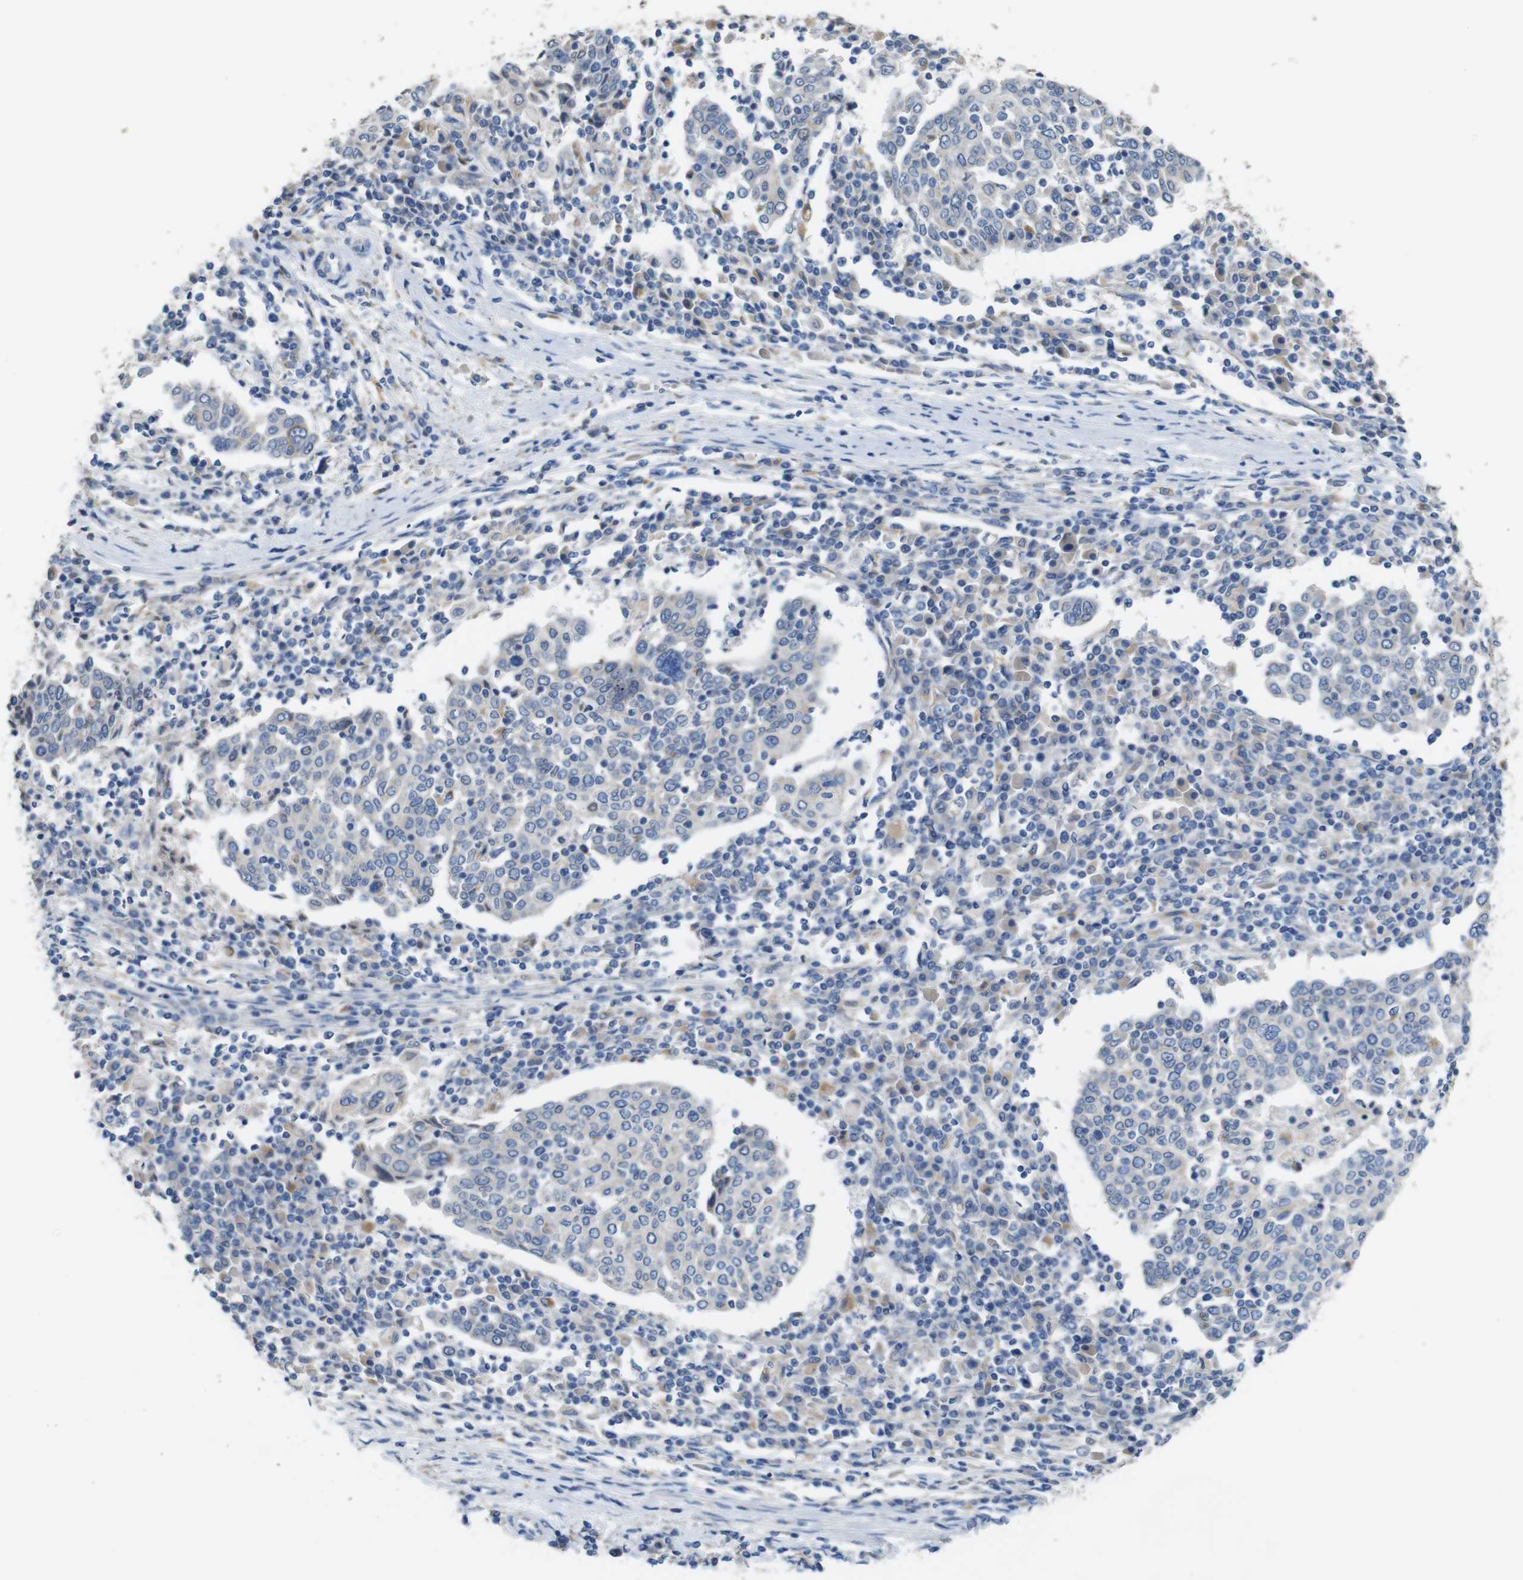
{"staining": {"intensity": "negative", "quantity": "none", "location": "none"}, "tissue": "cervical cancer", "cell_type": "Tumor cells", "image_type": "cancer", "snomed": [{"axis": "morphology", "description": "Squamous cell carcinoma, NOS"}, {"axis": "topography", "description": "Cervix"}], "caption": "Tumor cells are negative for protein expression in human squamous cell carcinoma (cervical).", "gene": "NHLRC3", "patient": {"sex": "female", "age": 40}}